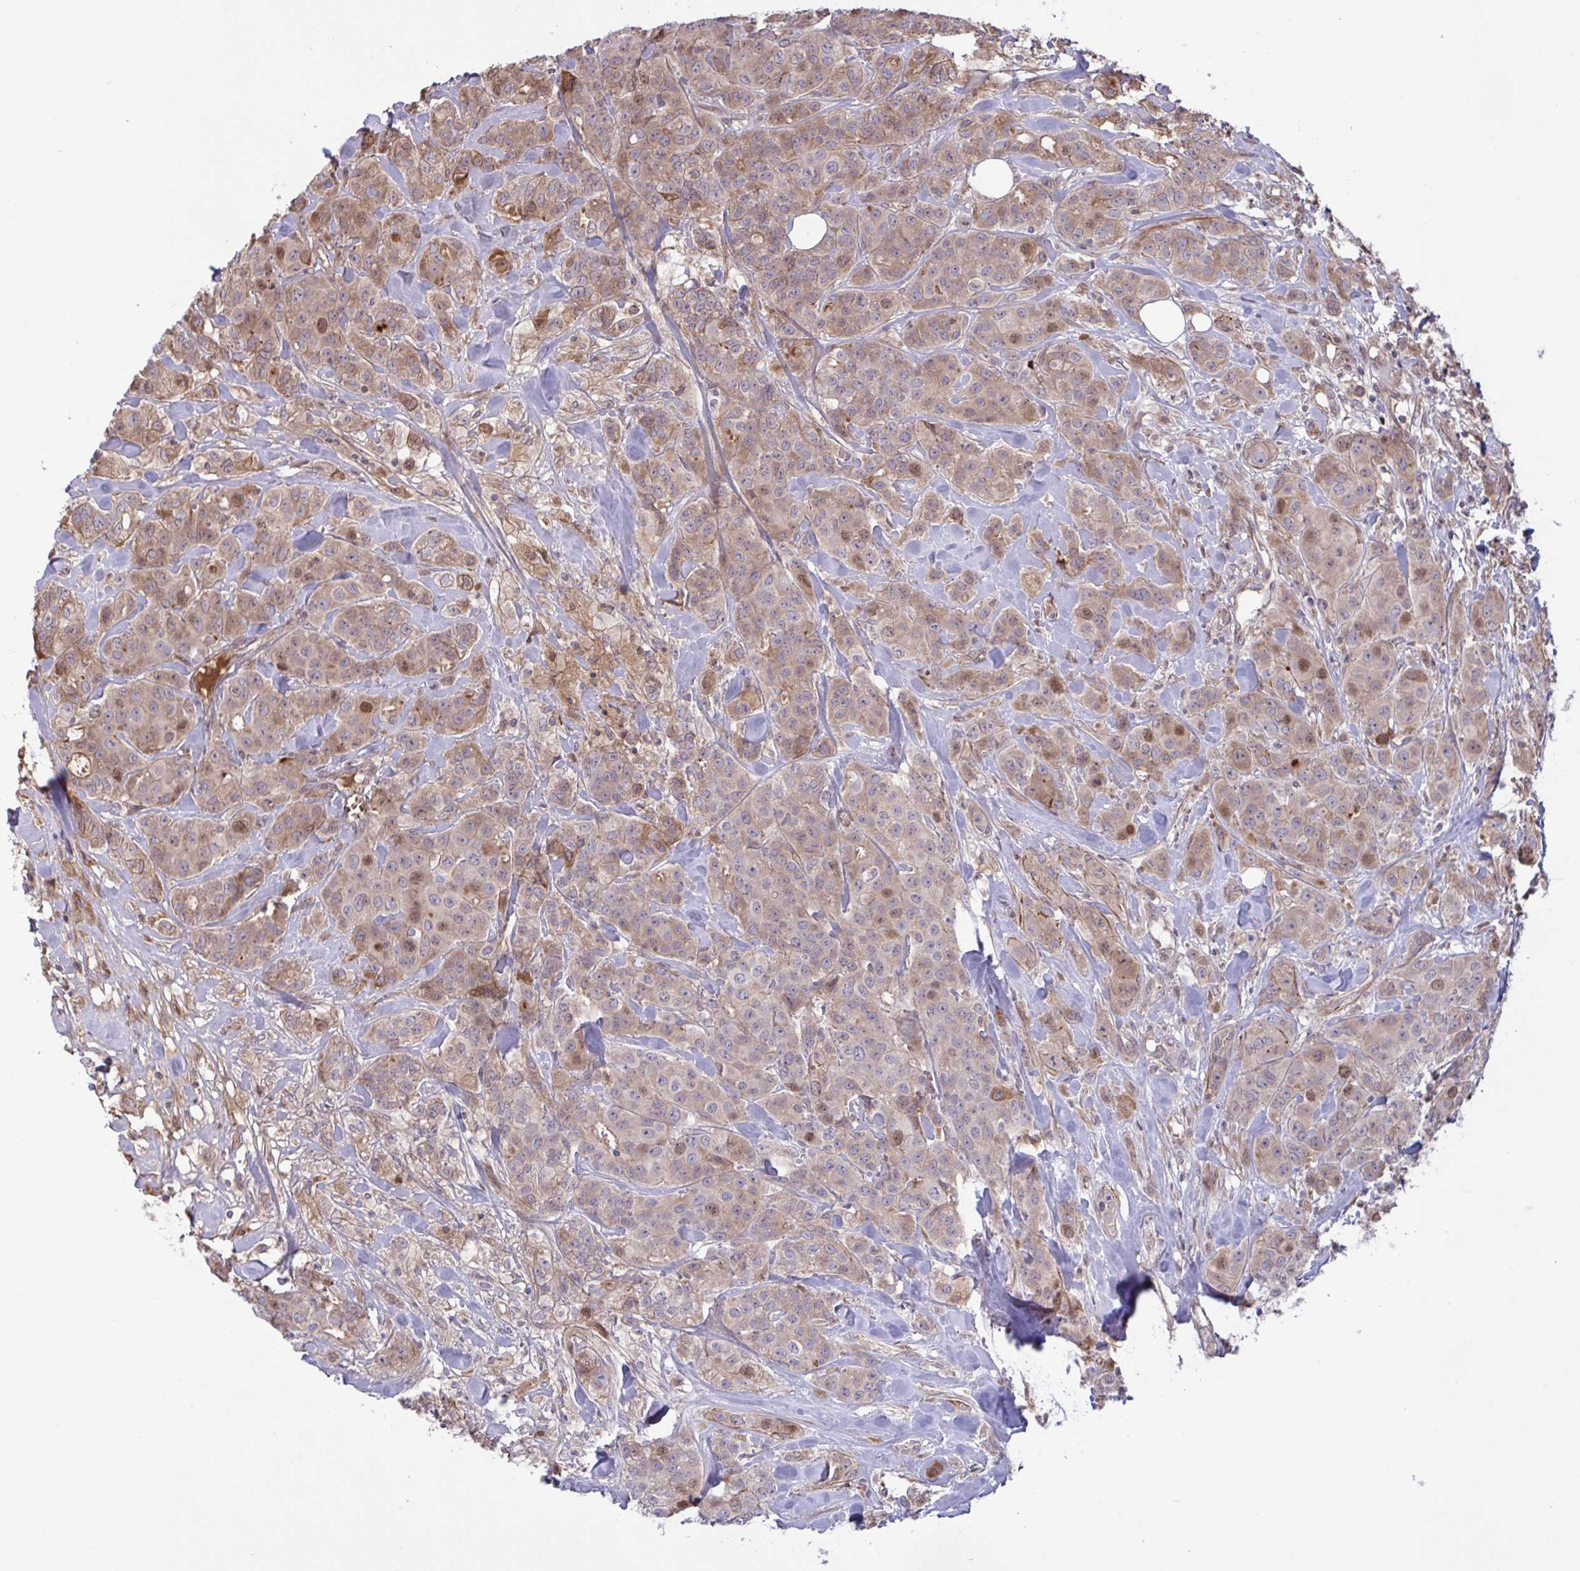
{"staining": {"intensity": "moderate", "quantity": "25%-75%", "location": "cytoplasmic/membranous"}, "tissue": "breast cancer", "cell_type": "Tumor cells", "image_type": "cancer", "snomed": [{"axis": "morphology", "description": "Normal tissue, NOS"}, {"axis": "morphology", "description": "Duct carcinoma"}, {"axis": "topography", "description": "Breast"}], "caption": "Protein expression analysis of breast infiltrating ductal carcinoma shows moderate cytoplasmic/membranous expression in approximately 25%-75% of tumor cells.", "gene": "IL1R1", "patient": {"sex": "female", "age": 43}}